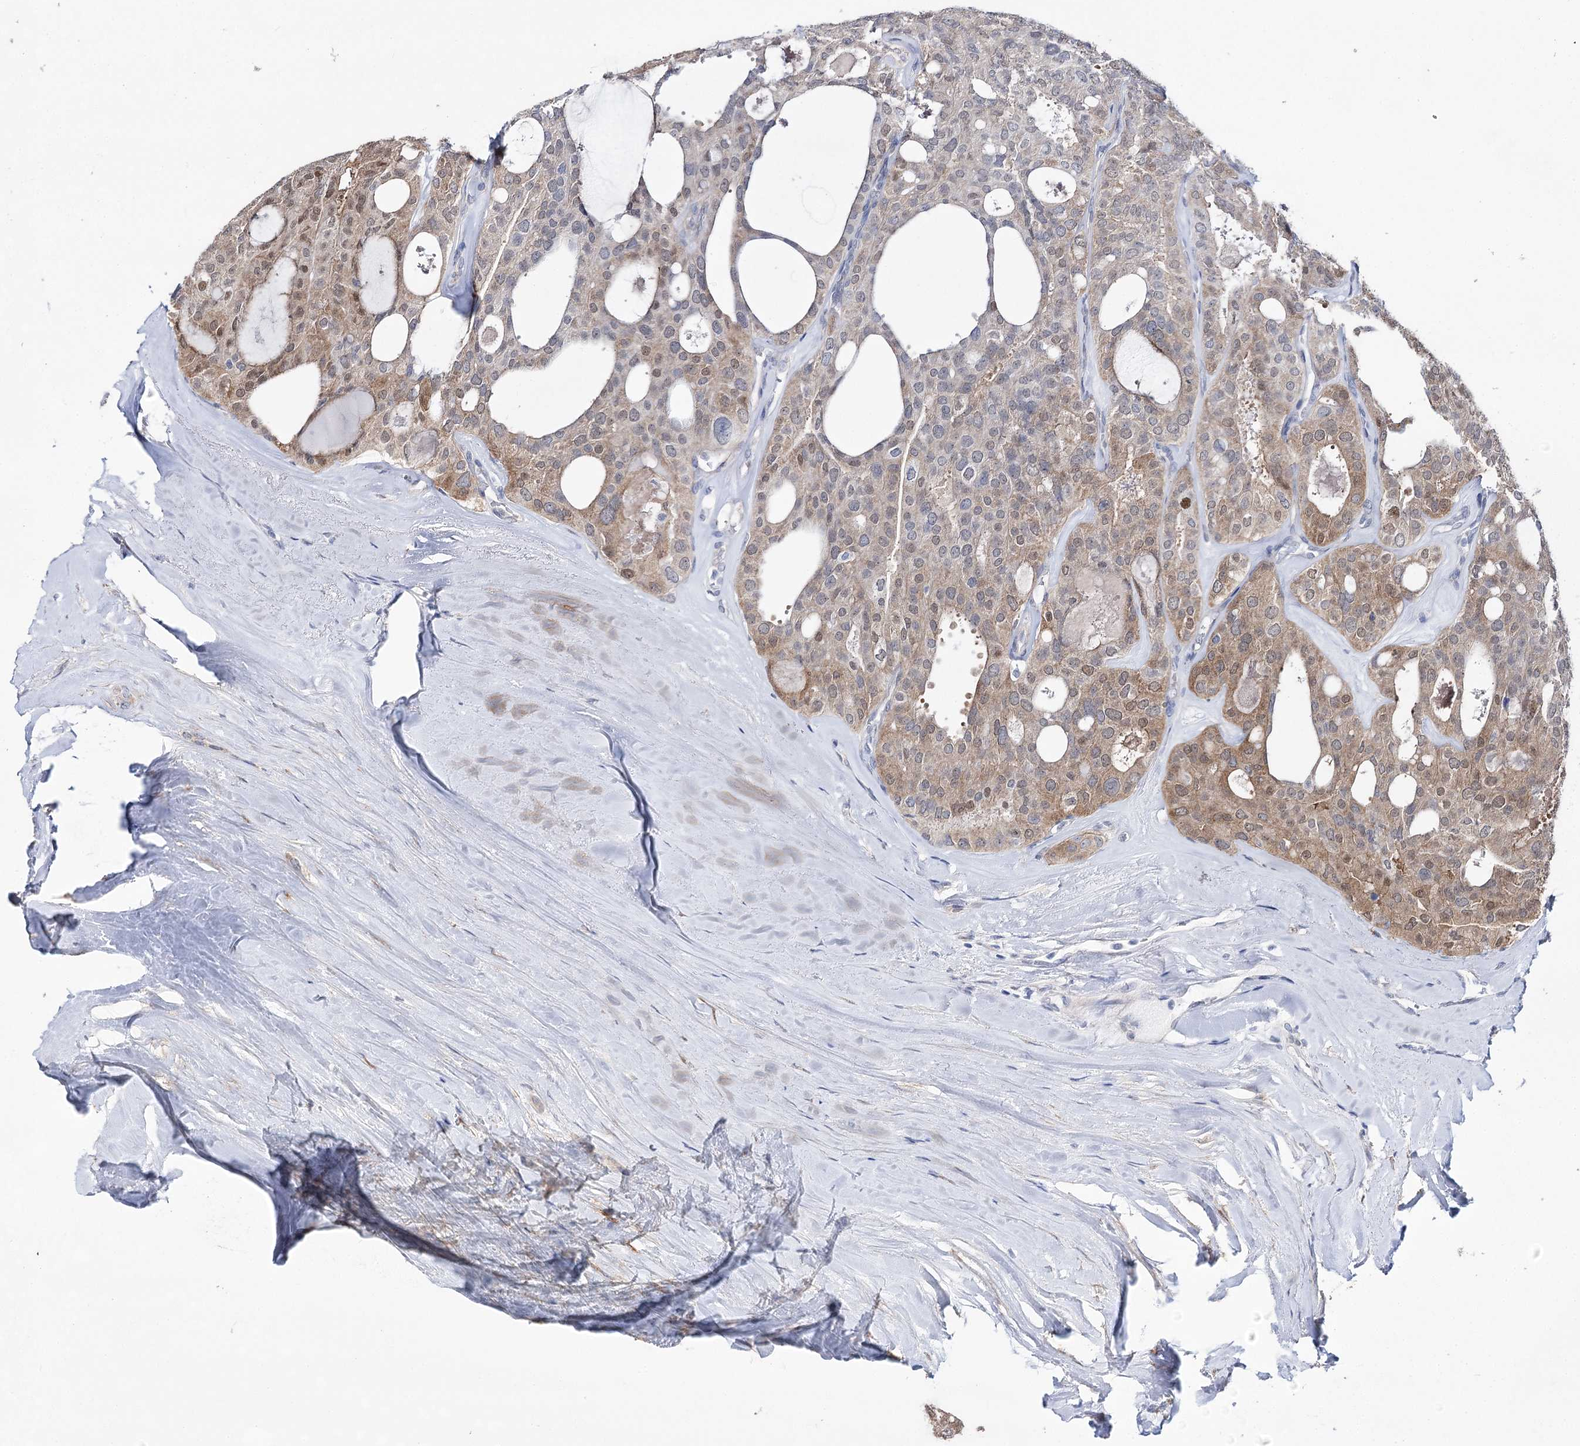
{"staining": {"intensity": "moderate", "quantity": "25%-75%", "location": "cytoplasmic/membranous,nuclear"}, "tissue": "thyroid cancer", "cell_type": "Tumor cells", "image_type": "cancer", "snomed": [{"axis": "morphology", "description": "Follicular adenoma carcinoma, NOS"}, {"axis": "topography", "description": "Thyroid gland"}], "caption": "Immunohistochemical staining of human thyroid cancer exhibits moderate cytoplasmic/membranous and nuclear protein staining in approximately 25%-75% of tumor cells.", "gene": "UGDH", "patient": {"sex": "male", "age": 75}}